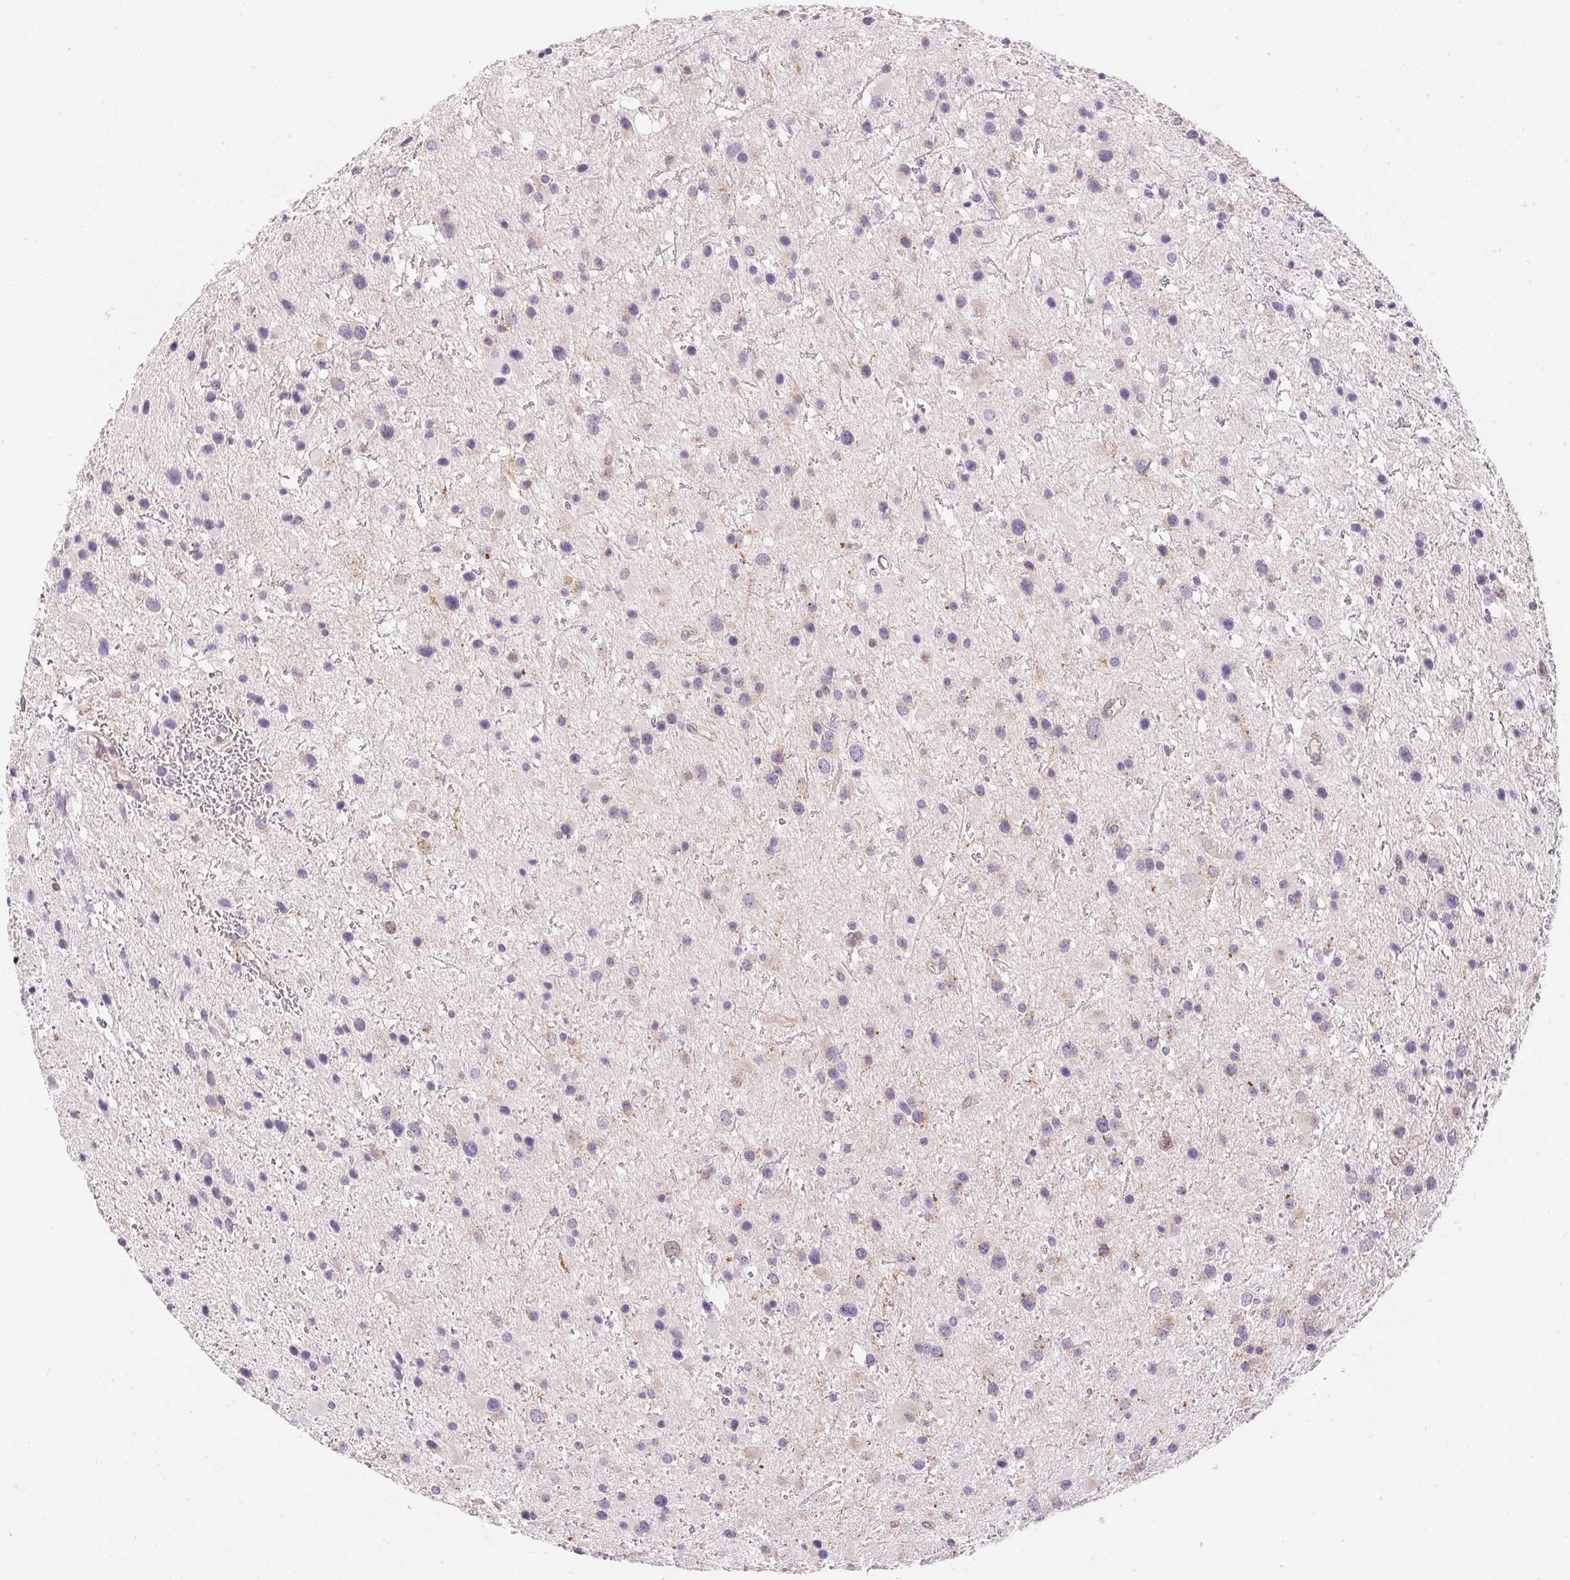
{"staining": {"intensity": "negative", "quantity": "none", "location": "none"}, "tissue": "glioma", "cell_type": "Tumor cells", "image_type": "cancer", "snomed": [{"axis": "morphology", "description": "Glioma, malignant, Low grade"}, {"axis": "topography", "description": "Brain"}], "caption": "DAB (3,3'-diaminobenzidine) immunohistochemical staining of glioma displays no significant positivity in tumor cells.", "gene": "SMTN", "patient": {"sex": "female", "age": 32}}